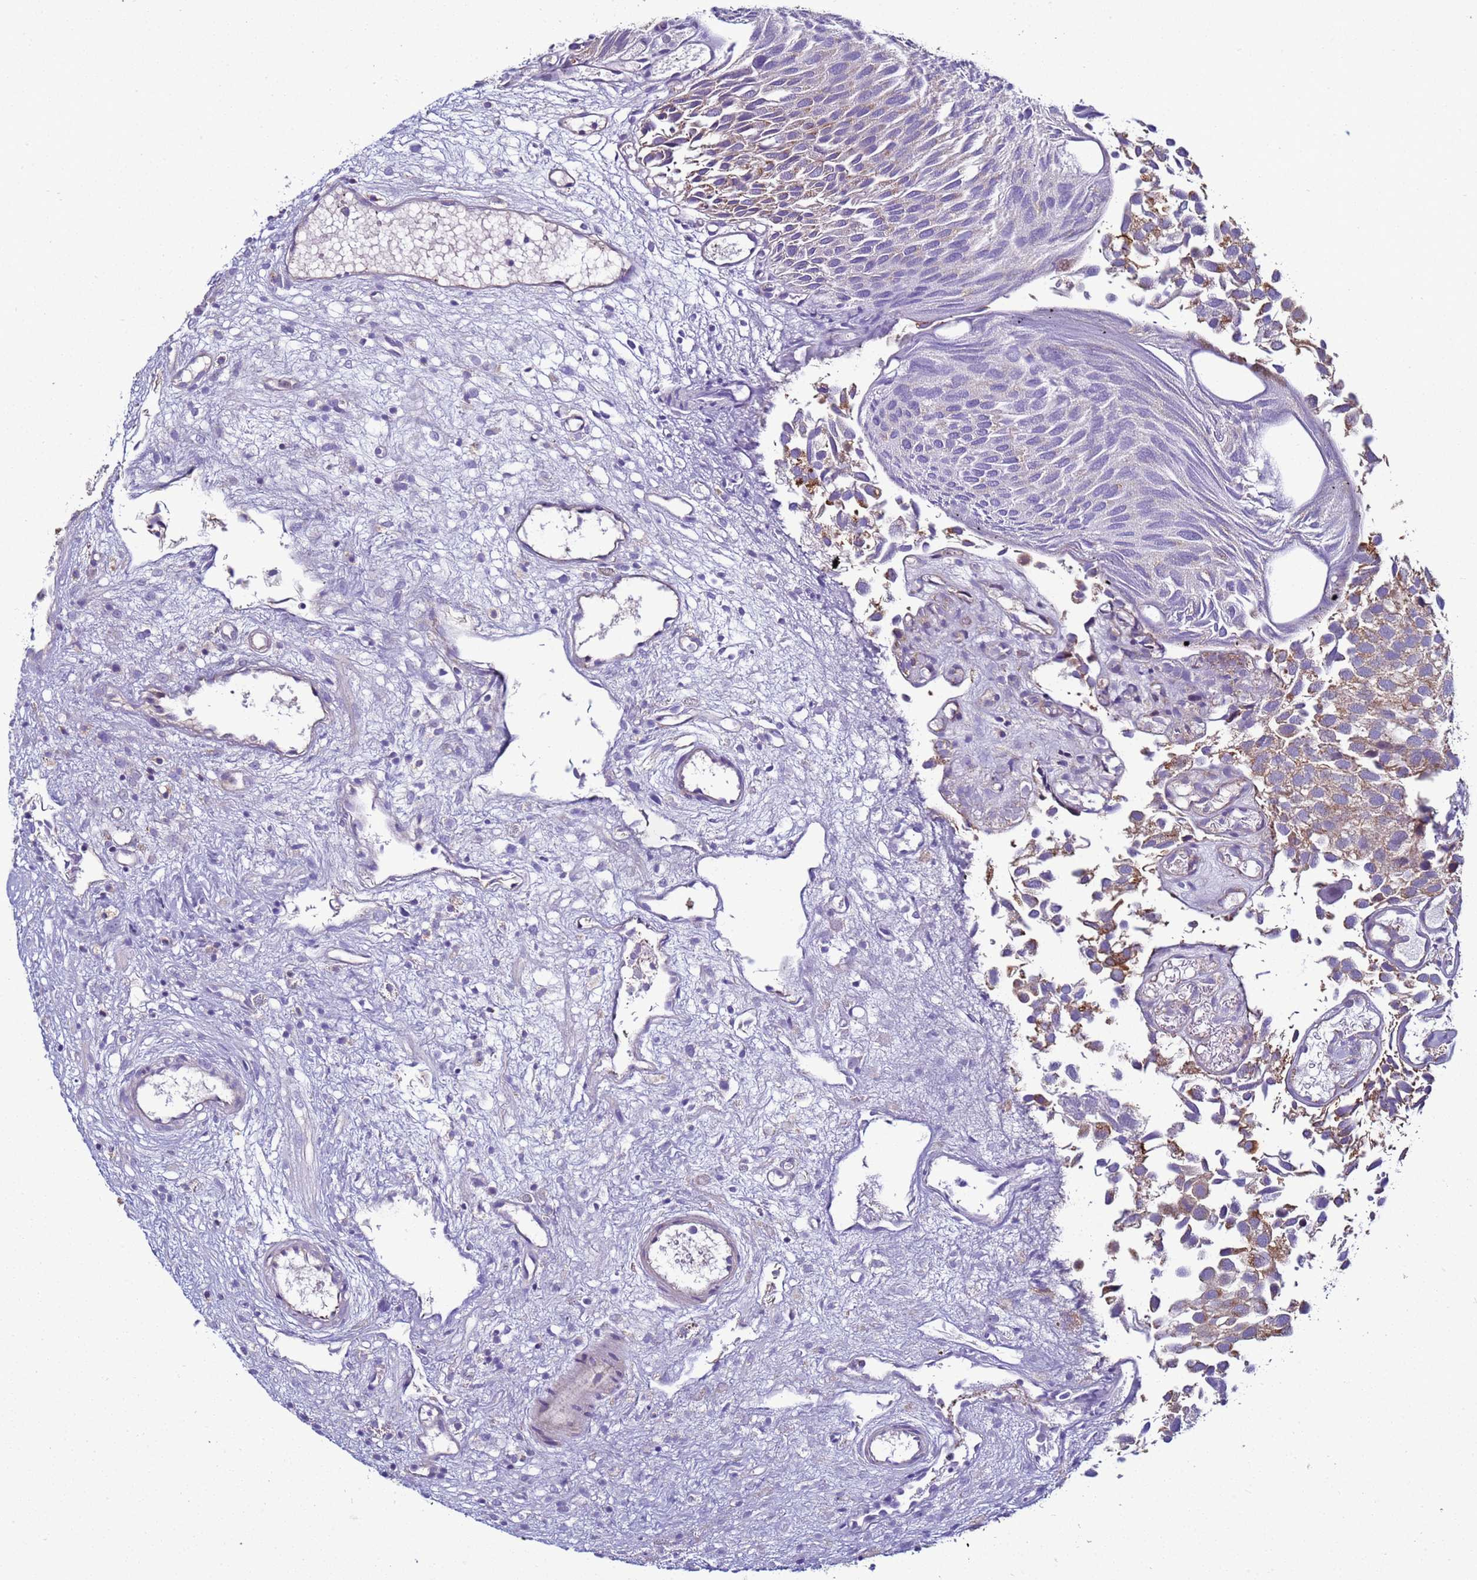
{"staining": {"intensity": "moderate", "quantity": "25%-75%", "location": "cytoplasmic/membranous"}, "tissue": "urothelial cancer", "cell_type": "Tumor cells", "image_type": "cancer", "snomed": [{"axis": "morphology", "description": "Urothelial carcinoma, Low grade"}, {"axis": "topography", "description": "Urinary bladder"}], "caption": "A brown stain shows moderate cytoplasmic/membranous positivity of a protein in urothelial cancer tumor cells.", "gene": "NAT2", "patient": {"sex": "male", "age": 89}}